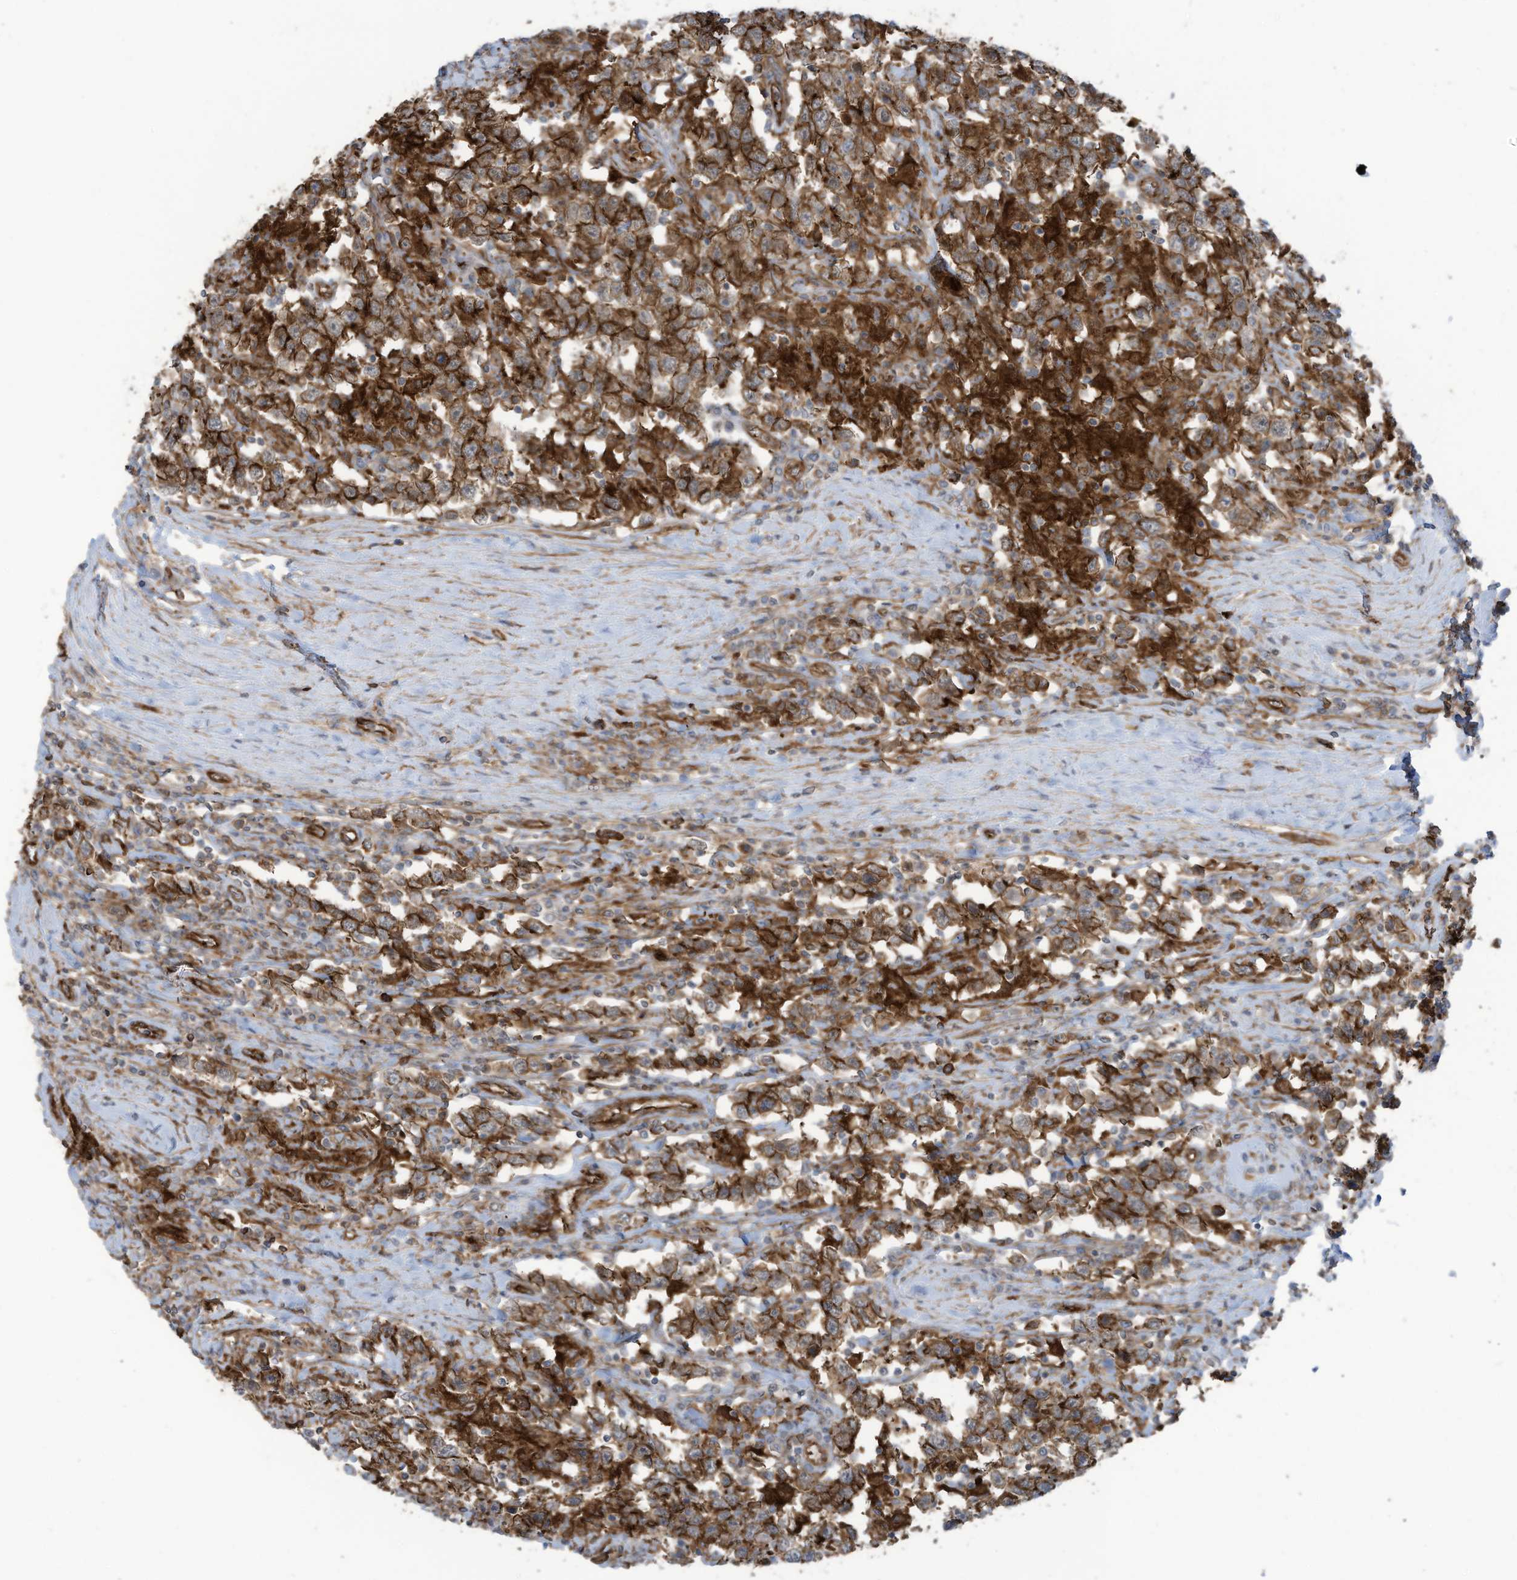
{"staining": {"intensity": "strong", "quantity": ">75%", "location": "cytoplasmic/membranous"}, "tissue": "testis cancer", "cell_type": "Tumor cells", "image_type": "cancer", "snomed": [{"axis": "morphology", "description": "Seminoma, NOS"}, {"axis": "topography", "description": "Testis"}], "caption": "DAB immunohistochemical staining of testis cancer reveals strong cytoplasmic/membranous protein expression in approximately >75% of tumor cells.", "gene": "SLC9A2", "patient": {"sex": "male", "age": 41}}